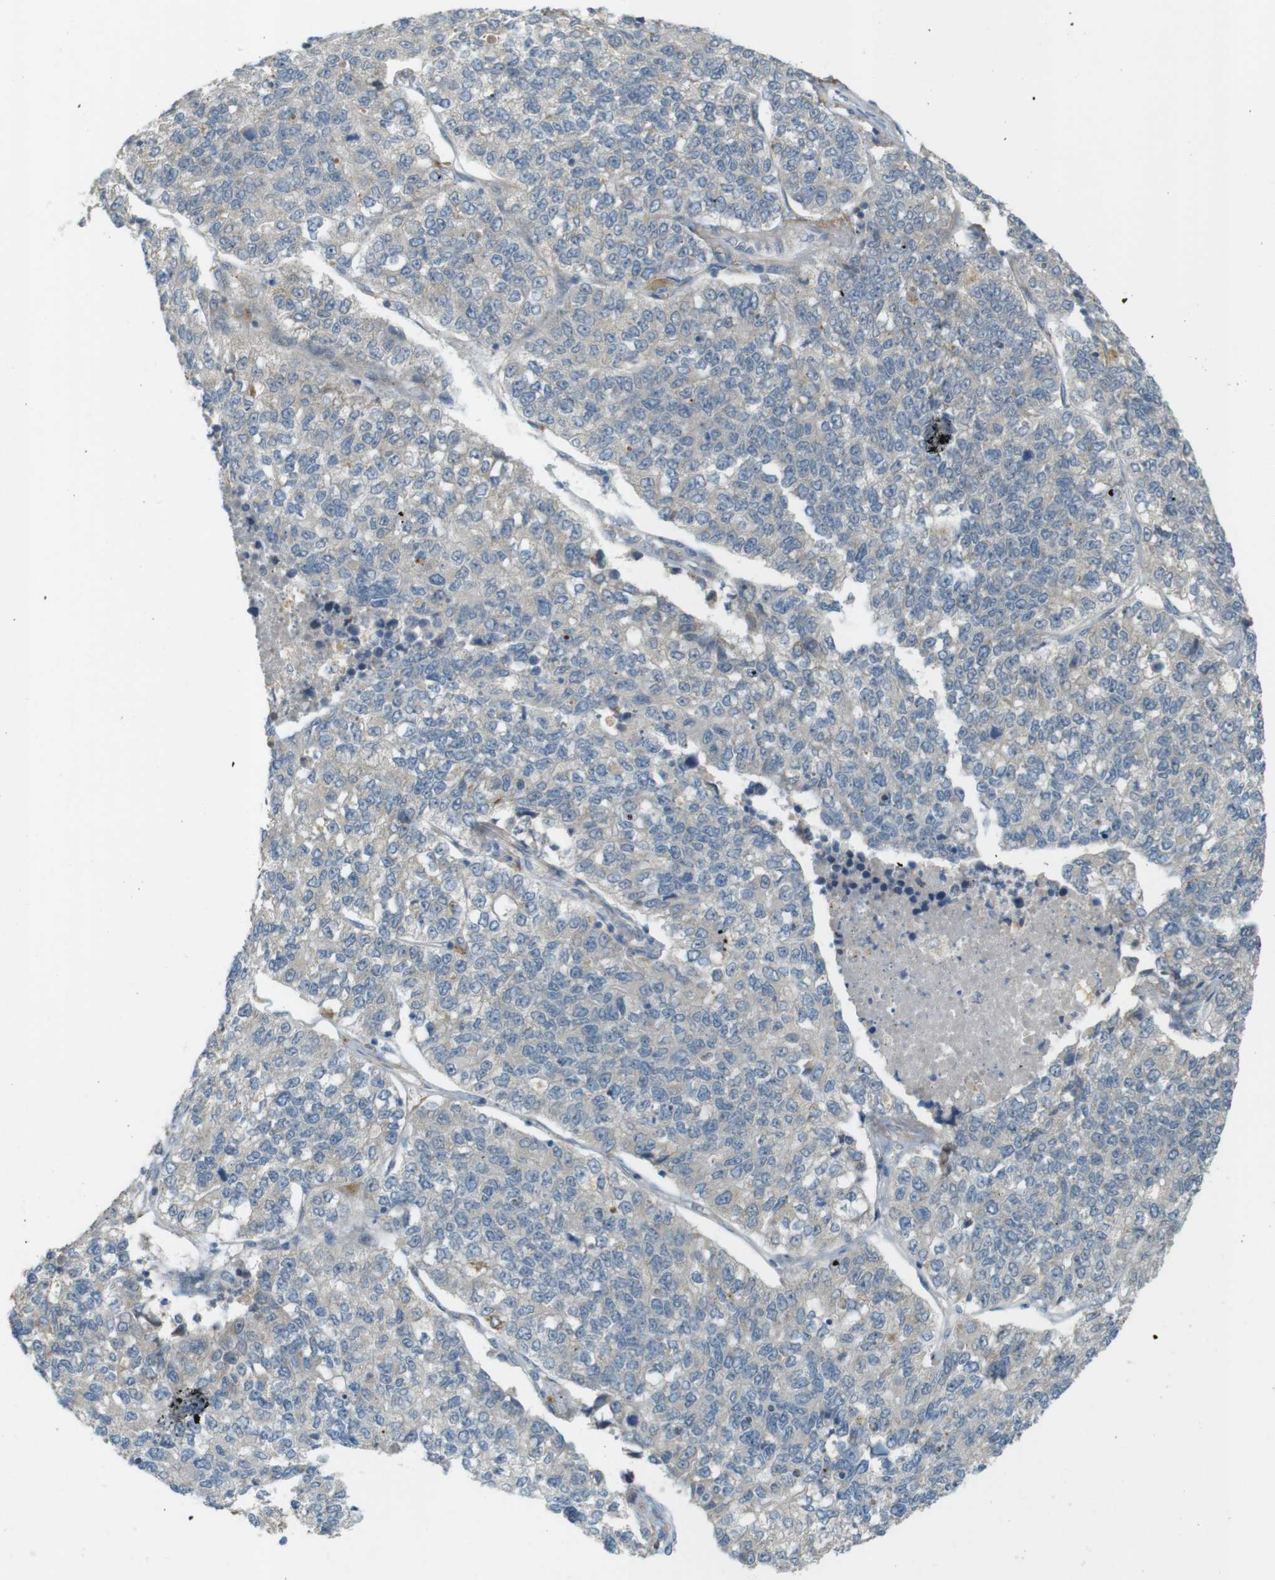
{"staining": {"intensity": "negative", "quantity": "none", "location": "none"}, "tissue": "lung cancer", "cell_type": "Tumor cells", "image_type": "cancer", "snomed": [{"axis": "morphology", "description": "Adenocarcinoma, NOS"}, {"axis": "topography", "description": "Lung"}], "caption": "The IHC image has no significant positivity in tumor cells of adenocarcinoma (lung) tissue.", "gene": "UGT8", "patient": {"sex": "male", "age": 49}}